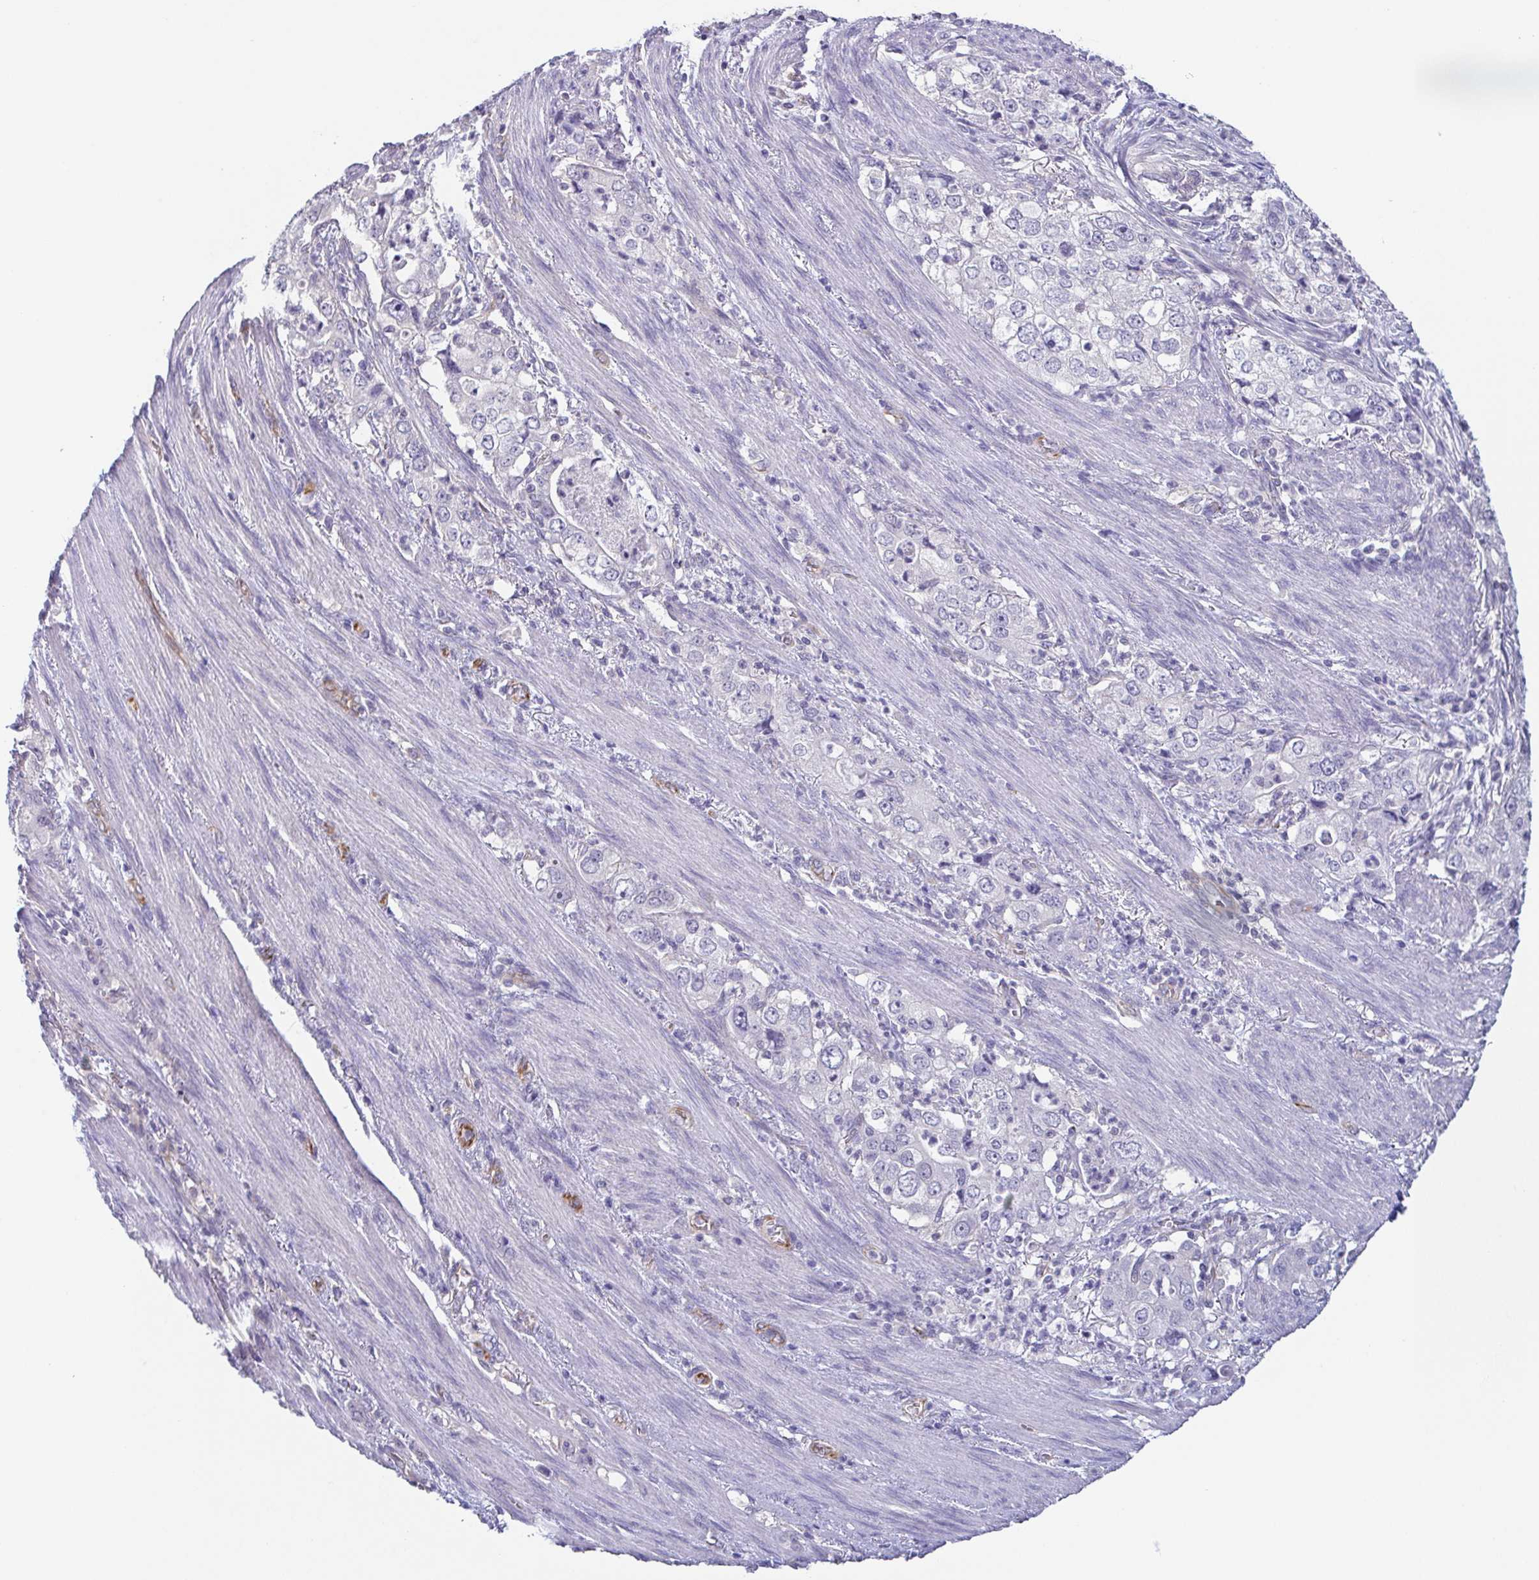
{"staining": {"intensity": "negative", "quantity": "none", "location": "none"}, "tissue": "stomach cancer", "cell_type": "Tumor cells", "image_type": "cancer", "snomed": [{"axis": "morphology", "description": "Adenocarcinoma, NOS"}, {"axis": "topography", "description": "Stomach, upper"}], "caption": "The micrograph demonstrates no significant expression in tumor cells of stomach cancer. (DAB (3,3'-diaminobenzidine) IHC with hematoxylin counter stain).", "gene": "COL17A1", "patient": {"sex": "male", "age": 75}}